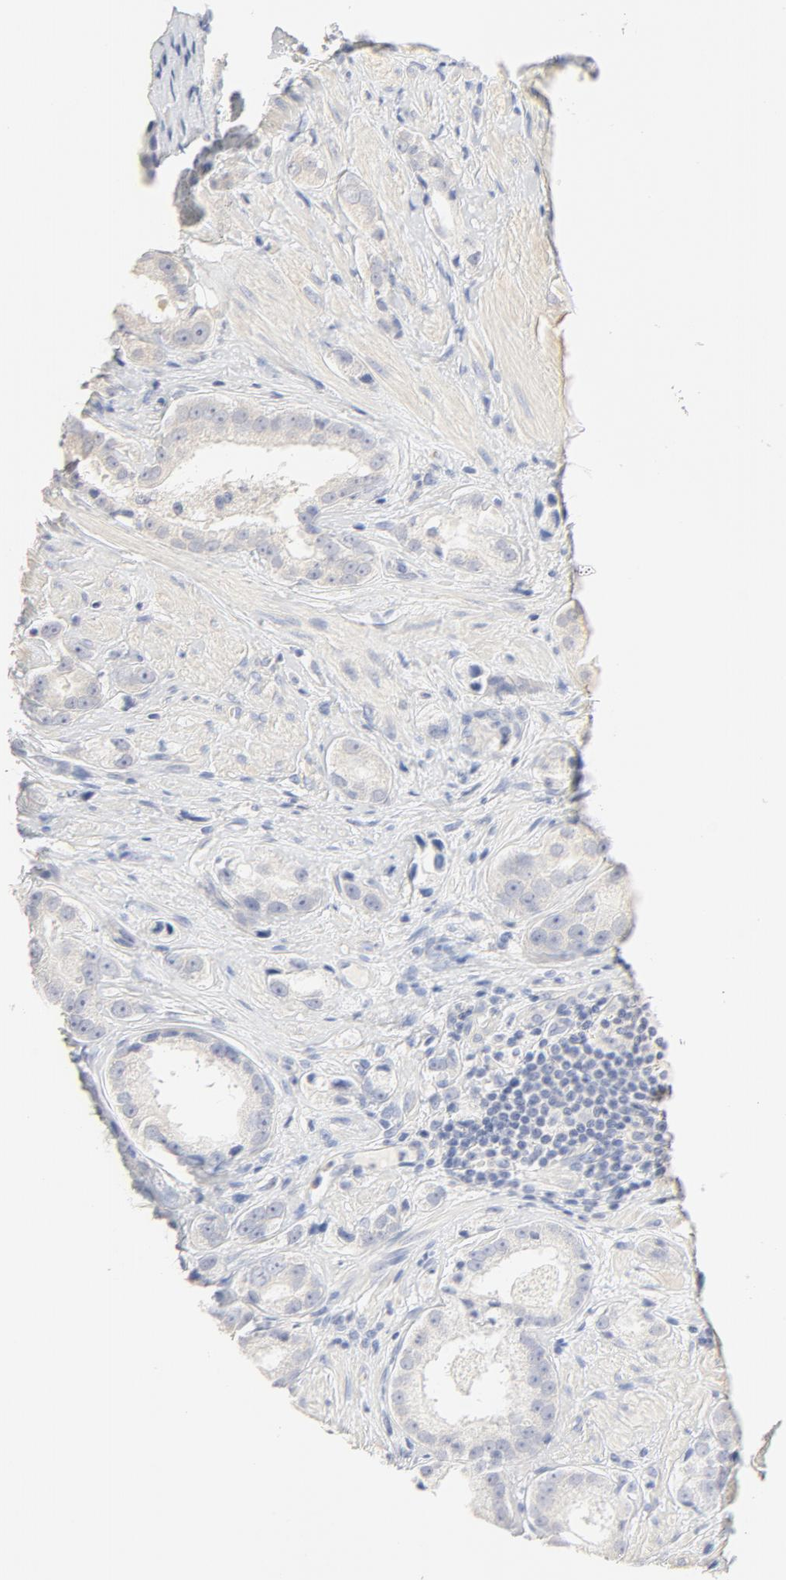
{"staining": {"intensity": "negative", "quantity": "none", "location": "none"}, "tissue": "prostate cancer", "cell_type": "Tumor cells", "image_type": "cancer", "snomed": [{"axis": "morphology", "description": "Adenocarcinoma, Medium grade"}, {"axis": "topography", "description": "Prostate"}], "caption": "Human prostate cancer (adenocarcinoma (medium-grade)) stained for a protein using IHC demonstrates no positivity in tumor cells.", "gene": "FCGBP", "patient": {"sex": "male", "age": 53}}